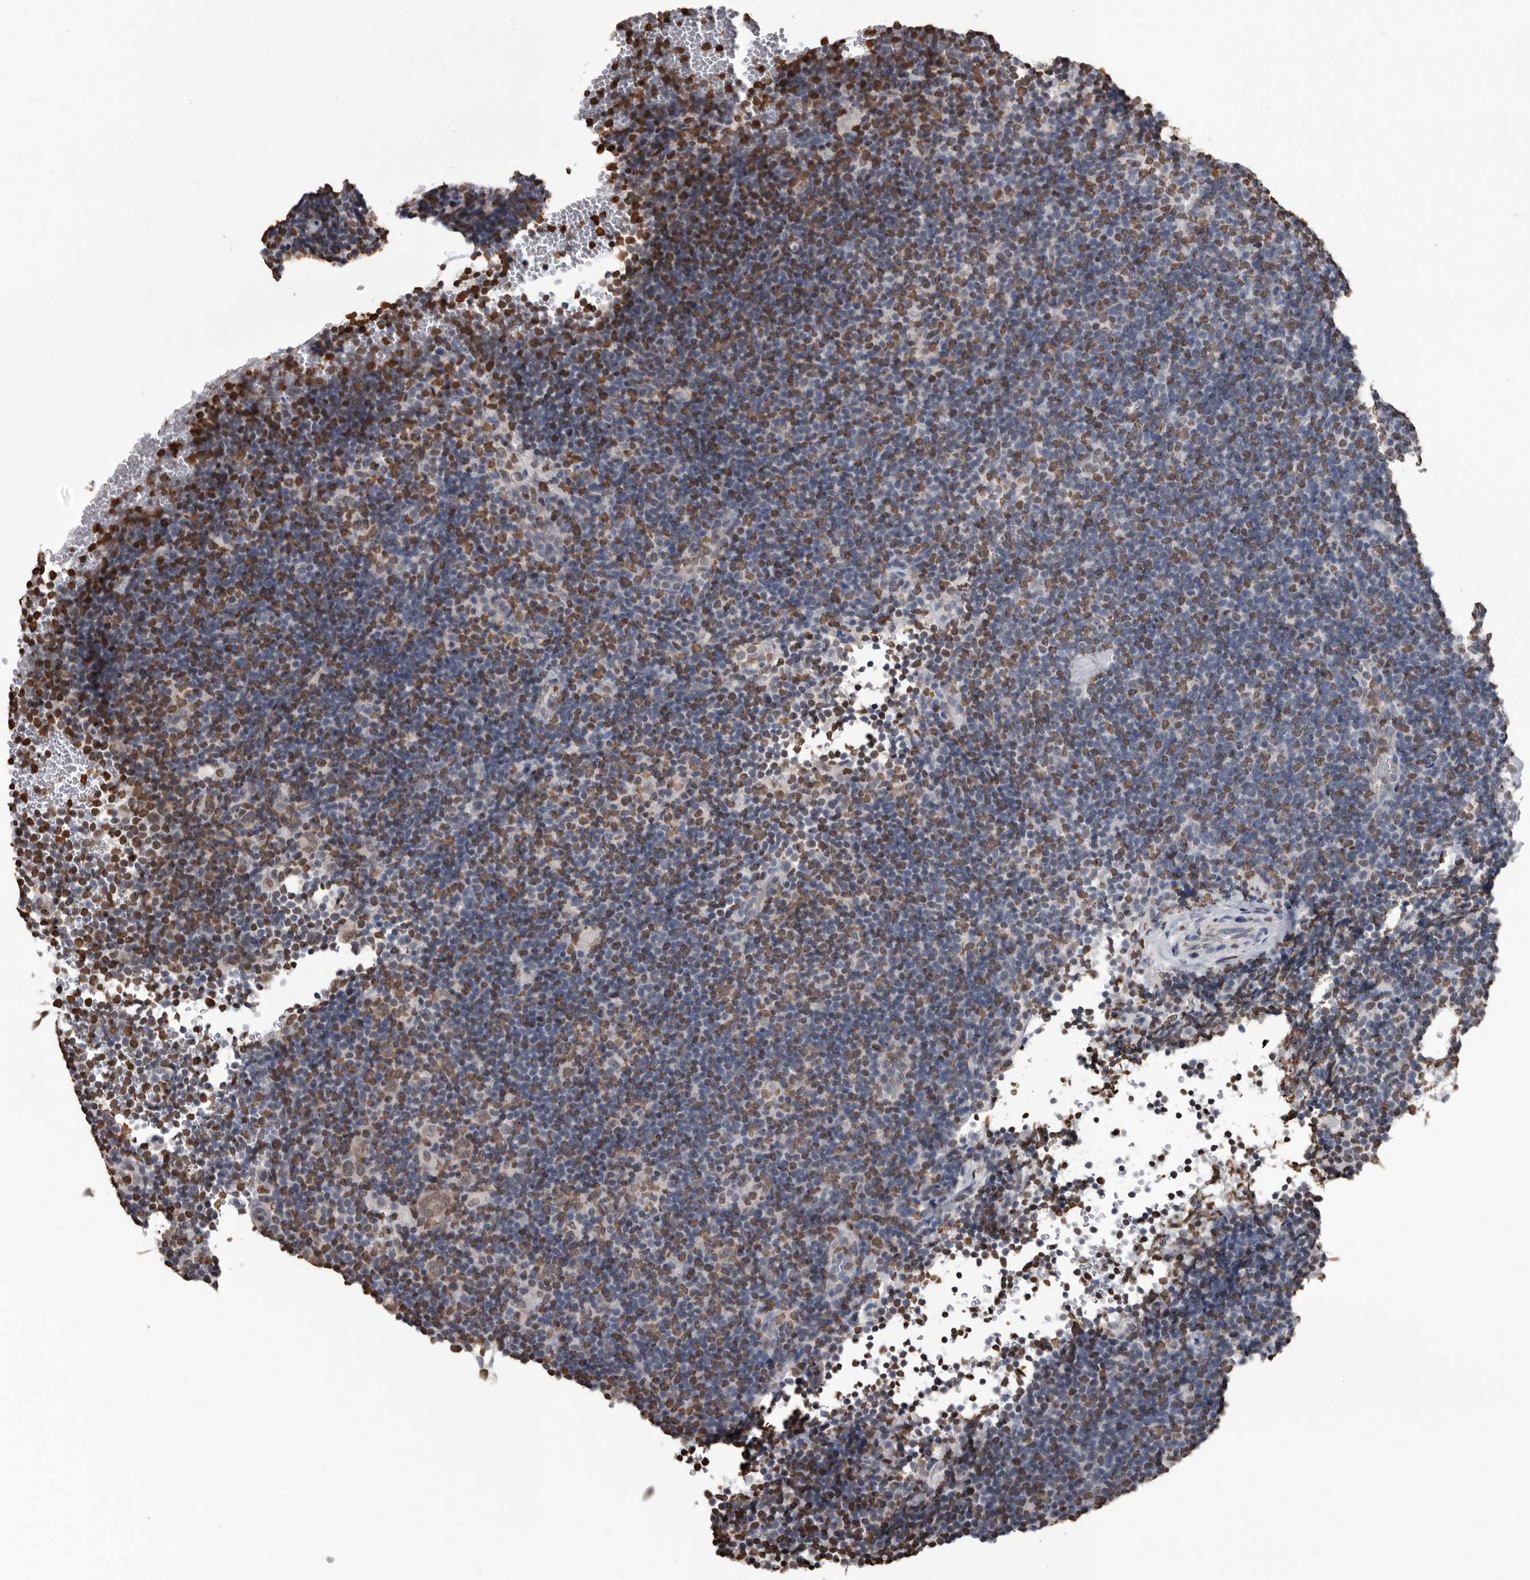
{"staining": {"intensity": "moderate", "quantity": ">75%", "location": "nuclear"}, "tissue": "lymphoma", "cell_type": "Tumor cells", "image_type": "cancer", "snomed": [{"axis": "morphology", "description": "Hodgkin's disease, NOS"}, {"axis": "topography", "description": "Lymph node"}], "caption": "Protein staining of Hodgkin's disease tissue reveals moderate nuclear staining in about >75% of tumor cells.", "gene": "AHR", "patient": {"sex": "female", "age": 57}}